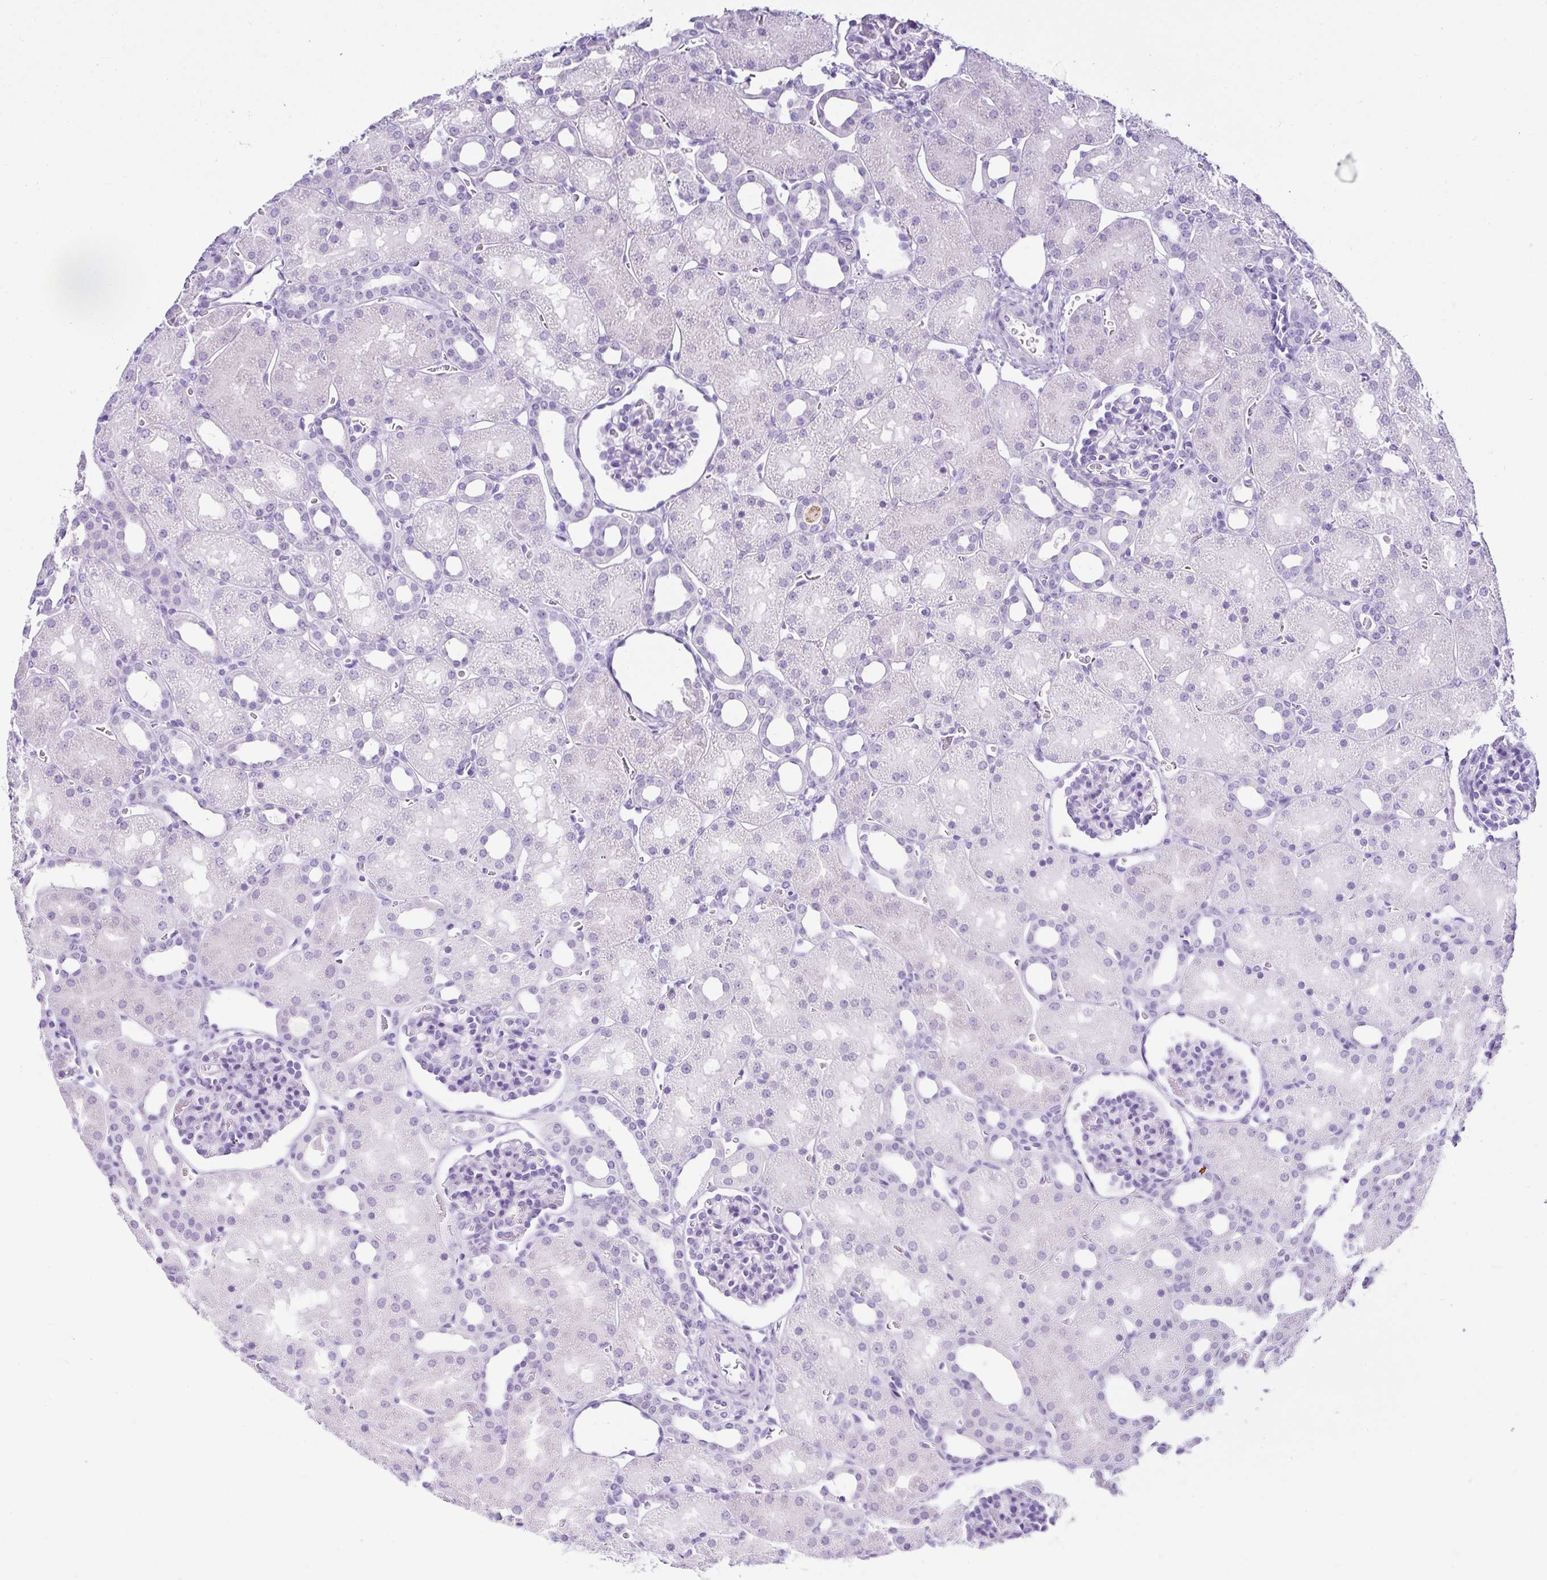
{"staining": {"intensity": "negative", "quantity": "none", "location": "none"}, "tissue": "kidney", "cell_type": "Cells in glomeruli", "image_type": "normal", "snomed": [{"axis": "morphology", "description": "Normal tissue, NOS"}, {"axis": "topography", "description": "Kidney"}], "caption": "Cells in glomeruli show no significant expression in normal kidney.", "gene": "SERPINB3", "patient": {"sex": "male", "age": 2}}